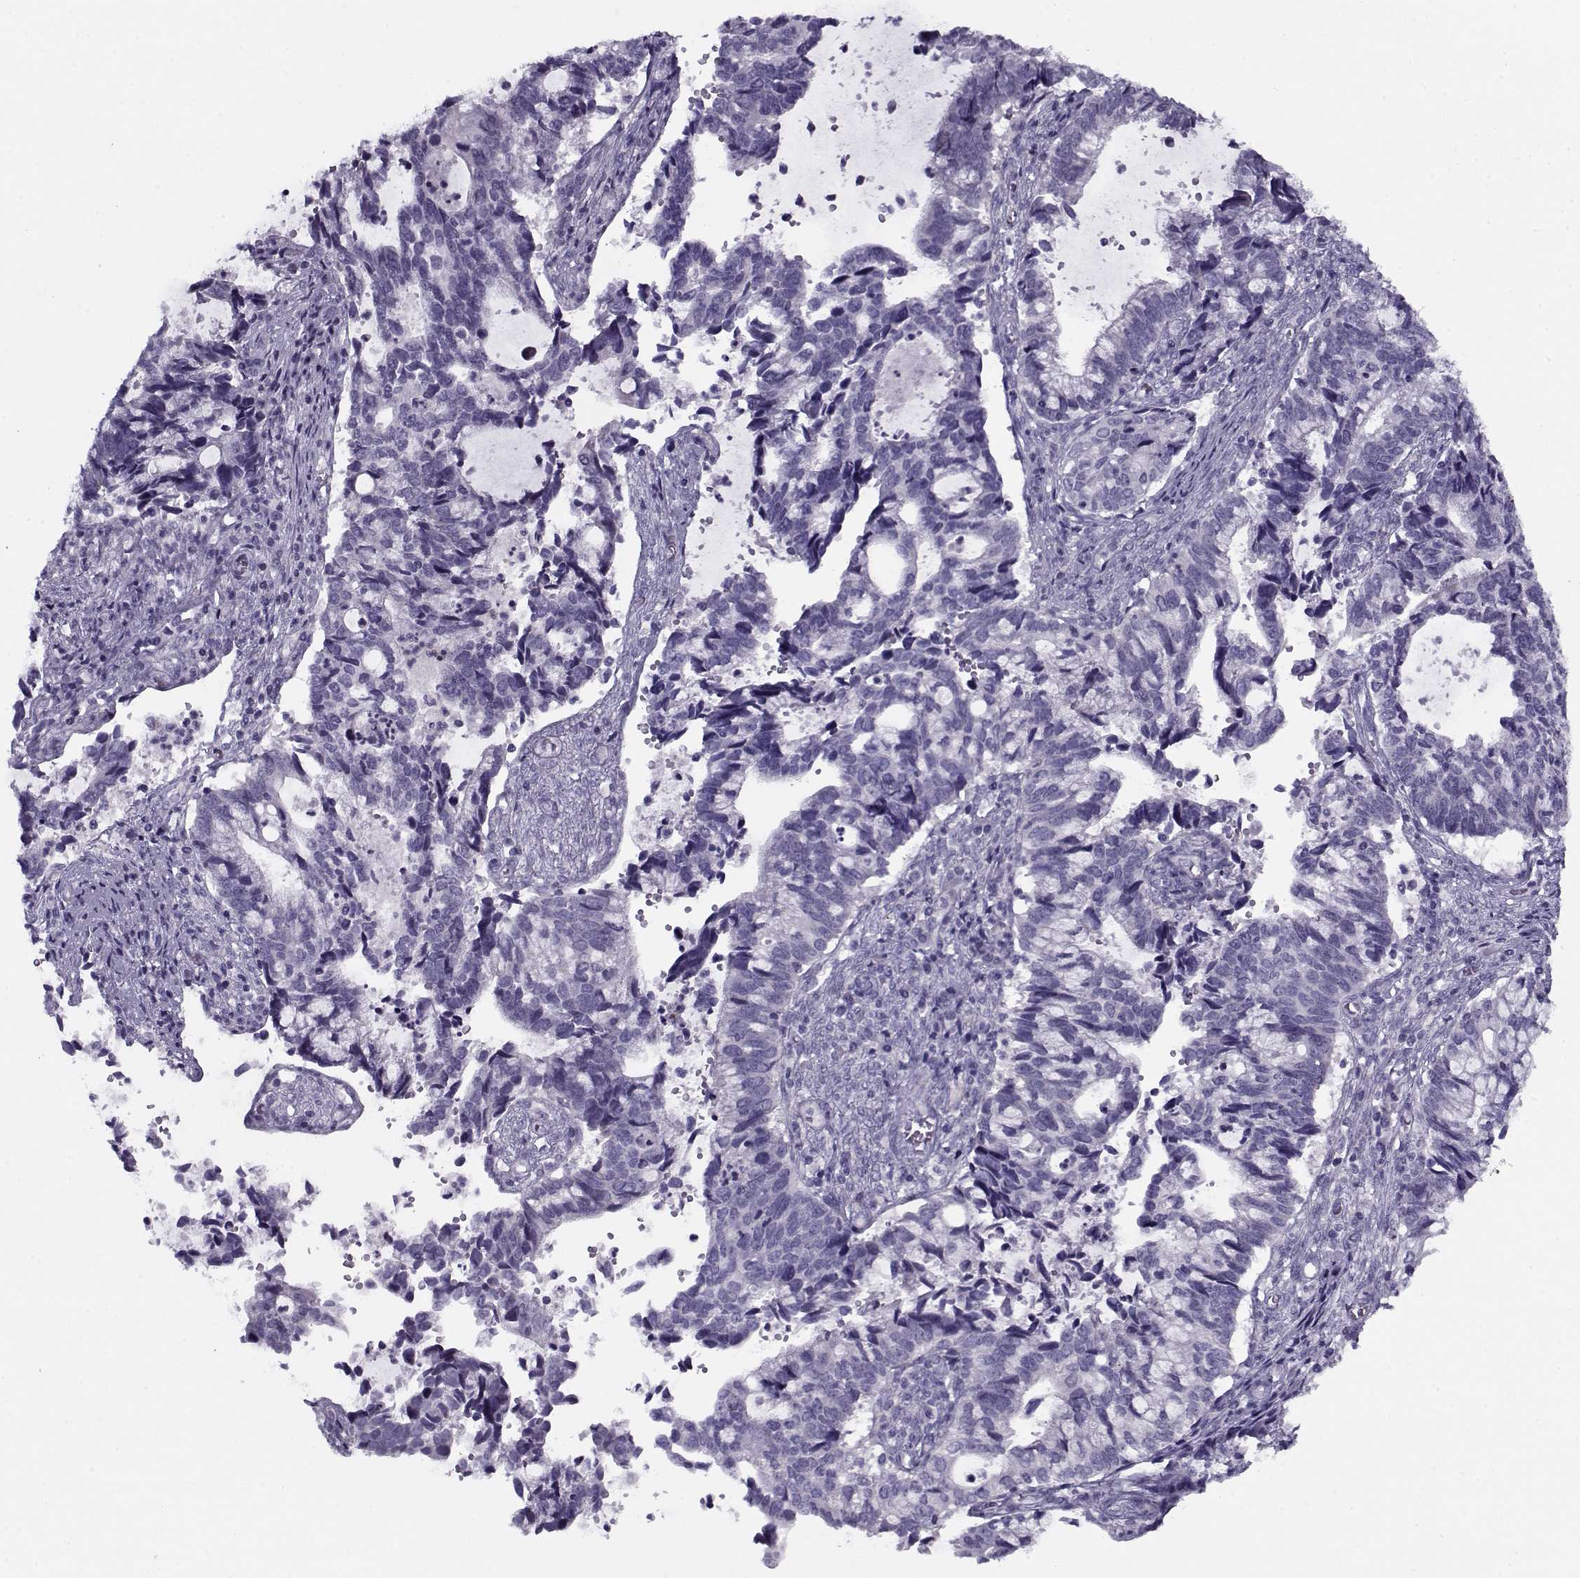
{"staining": {"intensity": "negative", "quantity": "none", "location": "none"}, "tissue": "cervical cancer", "cell_type": "Tumor cells", "image_type": "cancer", "snomed": [{"axis": "morphology", "description": "Adenocarcinoma, NOS"}, {"axis": "topography", "description": "Cervix"}], "caption": "IHC image of neoplastic tissue: human cervical cancer stained with DAB reveals no significant protein expression in tumor cells. (Stains: DAB (3,3'-diaminobenzidine) immunohistochemistry (IHC) with hematoxylin counter stain, Microscopy: brightfield microscopy at high magnification).", "gene": "PP2D1", "patient": {"sex": "female", "age": 42}}